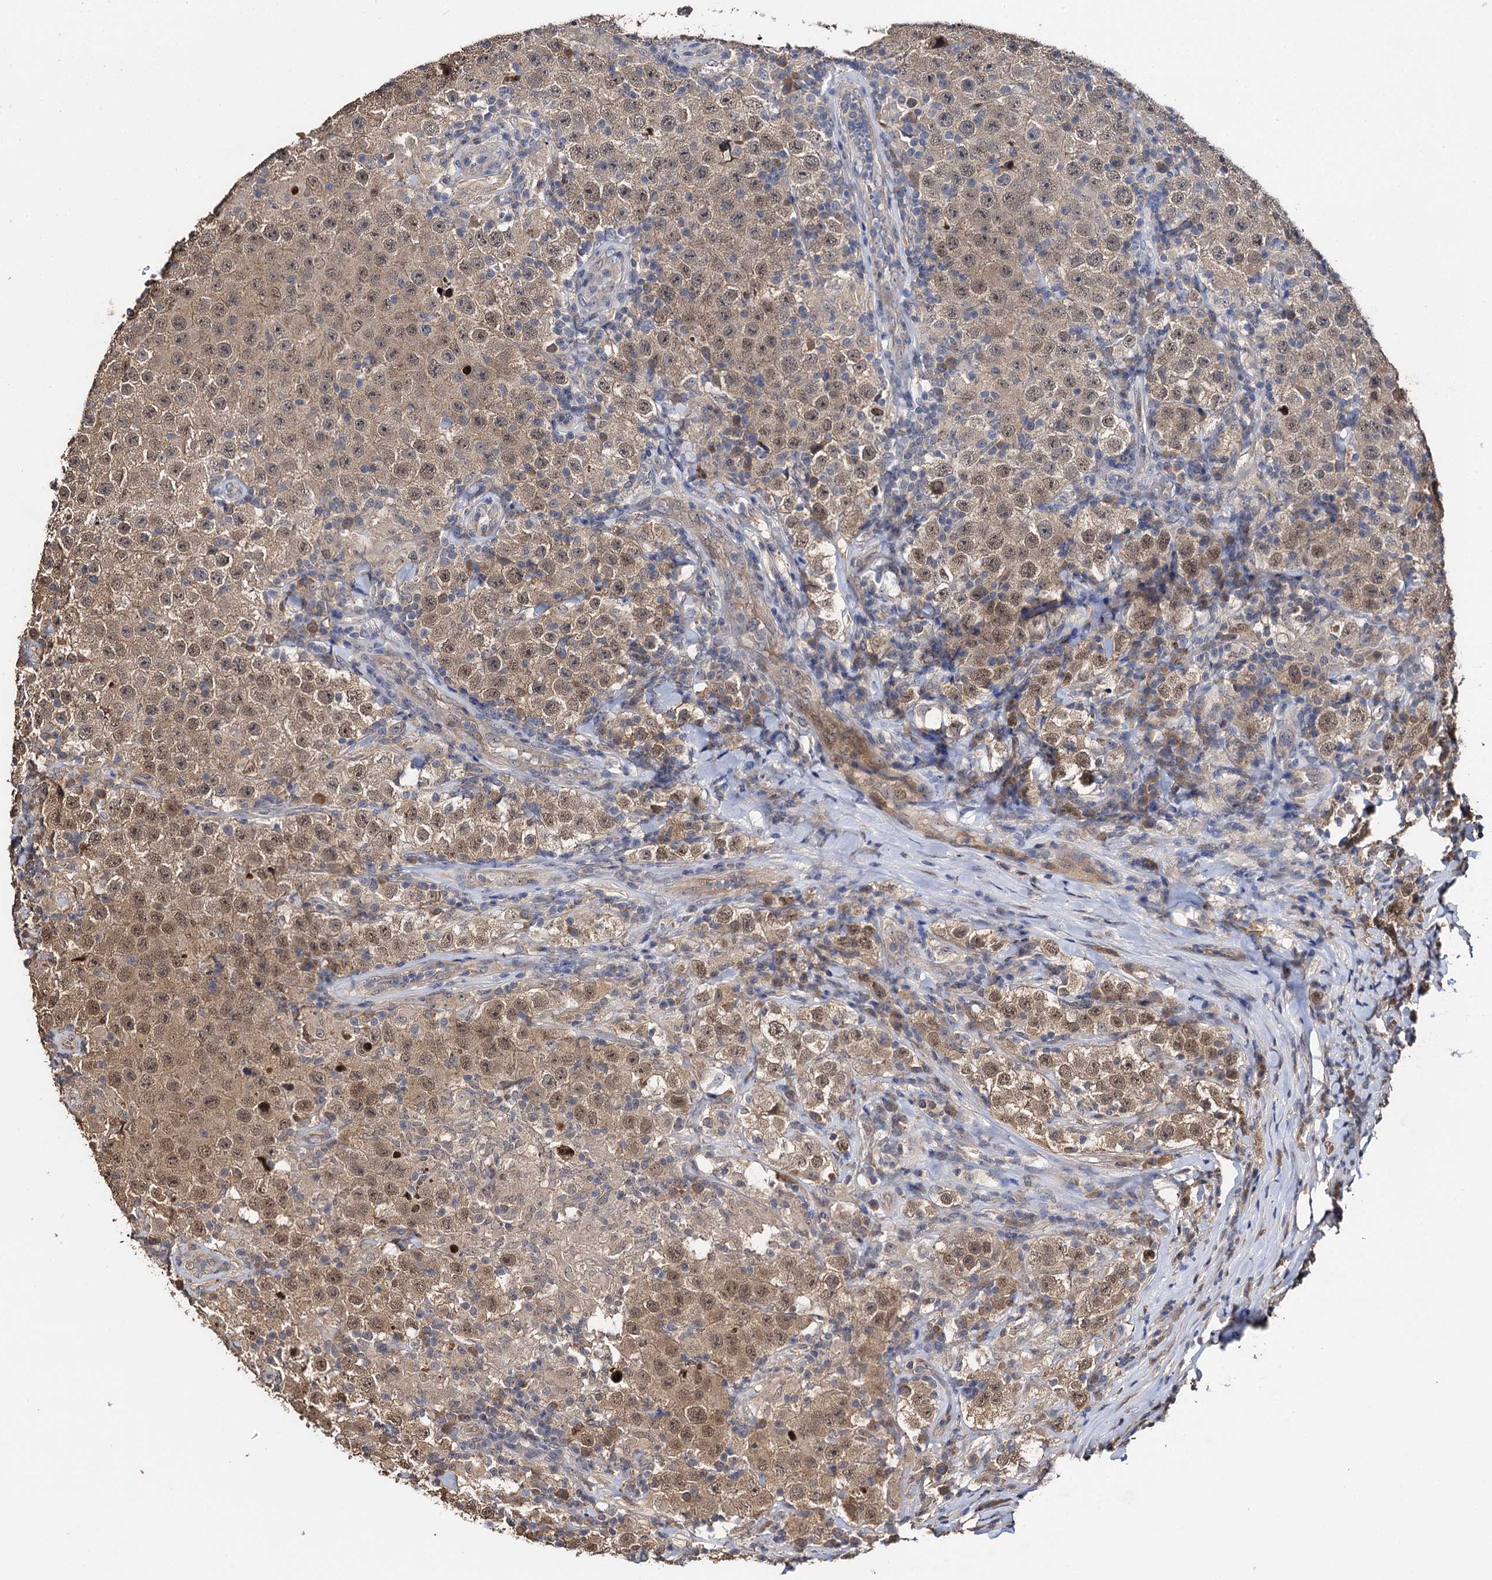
{"staining": {"intensity": "moderate", "quantity": "25%-75%", "location": "cytoplasmic/membranous,nuclear"}, "tissue": "testis cancer", "cell_type": "Tumor cells", "image_type": "cancer", "snomed": [{"axis": "morphology", "description": "Normal tissue, NOS"}, {"axis": "morphology", "description": "Urothelial carcinoma, High grade"}, {"axis": "morphology", "description": "Seminoma, NOS"}, {"axis": "morphology", "description": "Carcinoma, Embryonal, NOS"}, {"axis": "topography", "description": "Urinary bladder"}, {"axis": "topography", "description": "Testis"}], "caption": "Immunohistochemistry photomicrograph of human testis cancer stained for a protein (brown), which shows medium levels of moderate cytoplasmic/membranous and nuclear positivity in about 25%-75% of tumor cells.", "gene": "SLC46A3", "patient": {"sex": "male", "age": 41}}